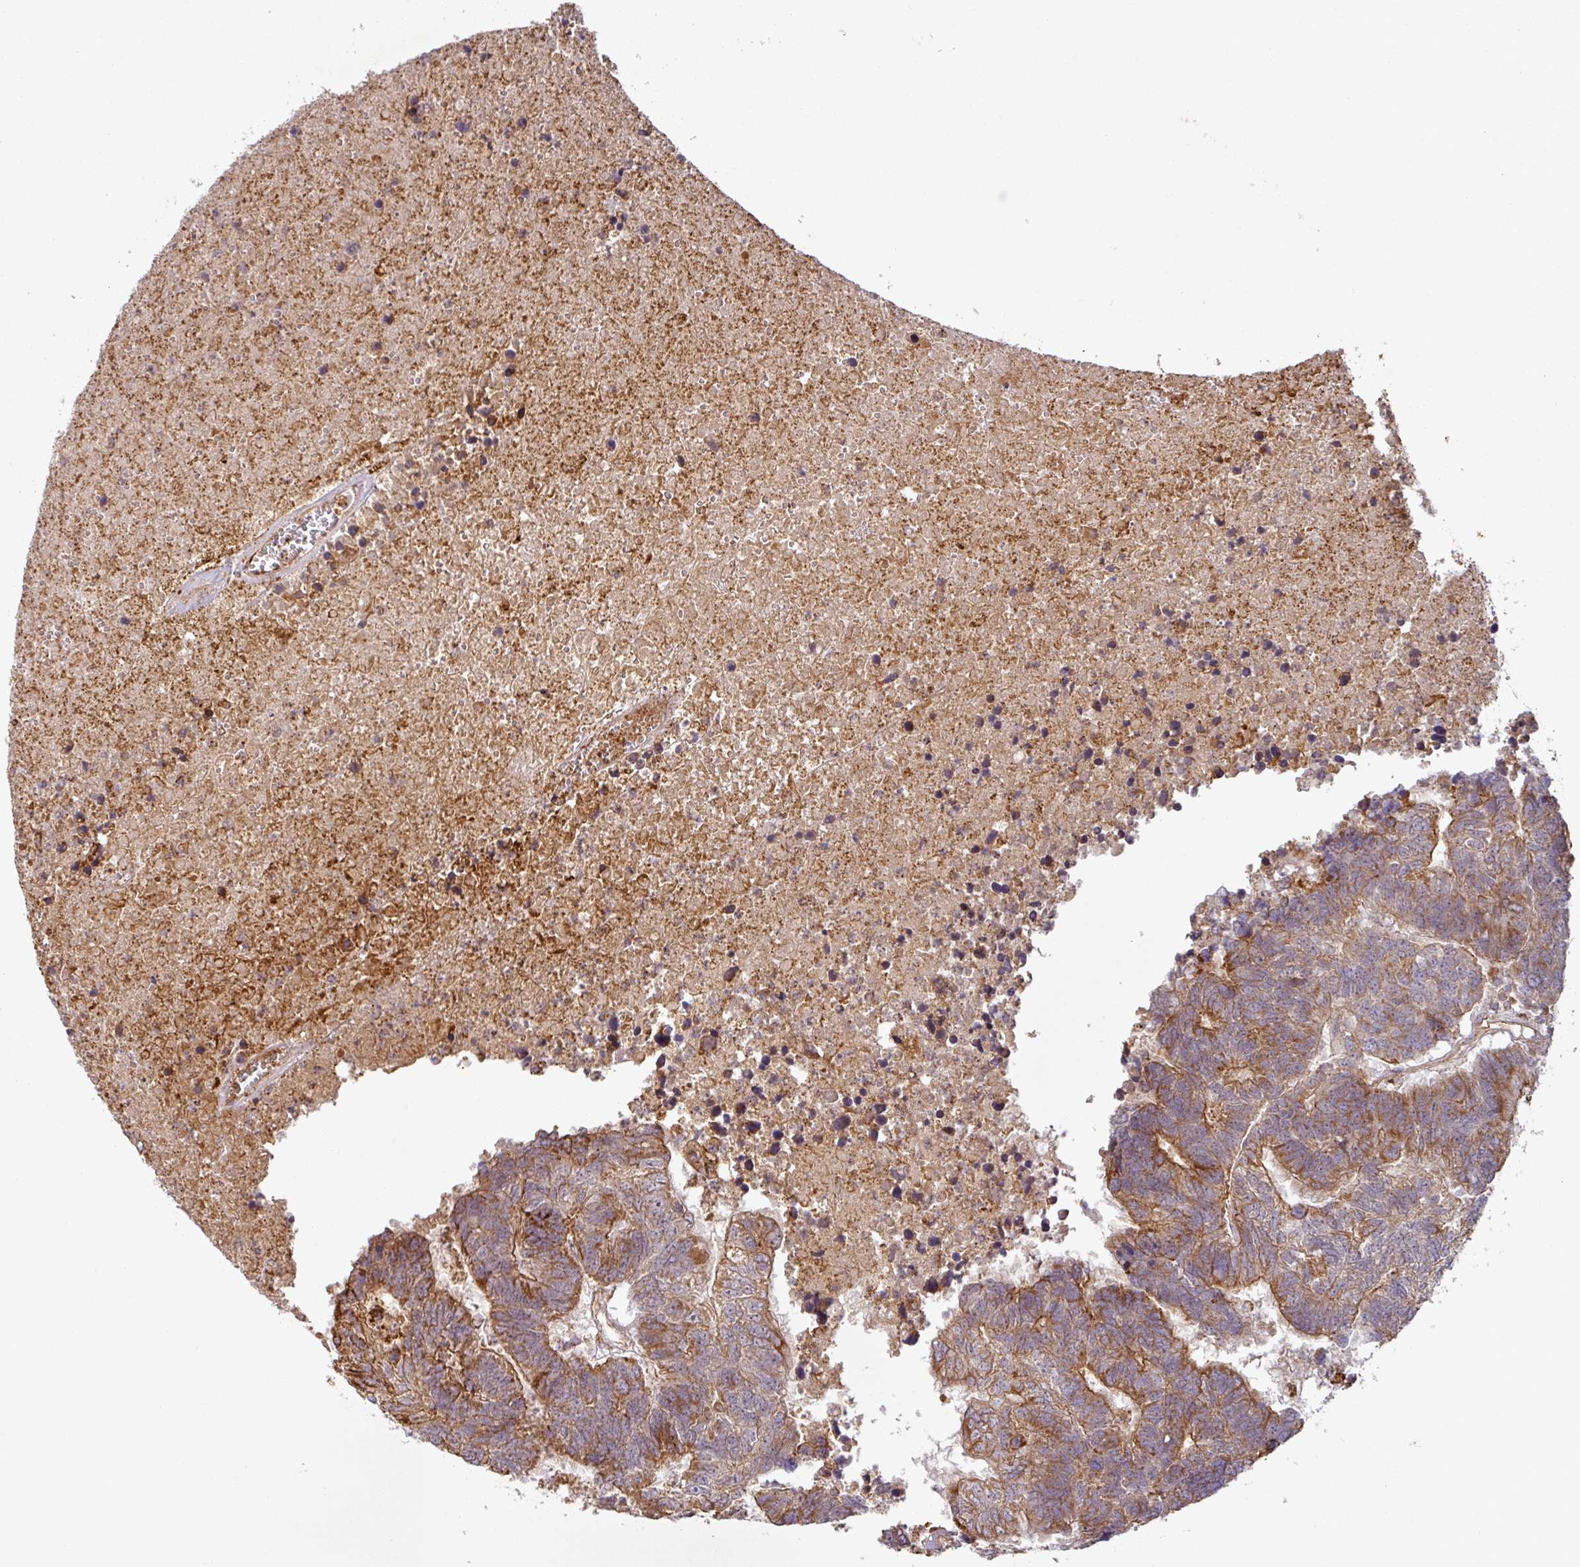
{"staining": {"intensity": "strong", "quantity": ">75%", "location": "cytoplasmic/membranous"}, "tissue": "colorectal cancer", "cell_type": "Tumor cells", "image_type": "cancer", "snomed": [{"axis": "morphology", "description": "Adenocarcinoma, NOS"}, {"axis": "topography", "description": "Colon"}], "caption": "Tumor cells reveal strong cytoplasmic/membranous staining in about >75% of cells in adenocarcinoma (colorectal).", "gene": "GPD2", "patient": {"sex": "female", "age": 48}}